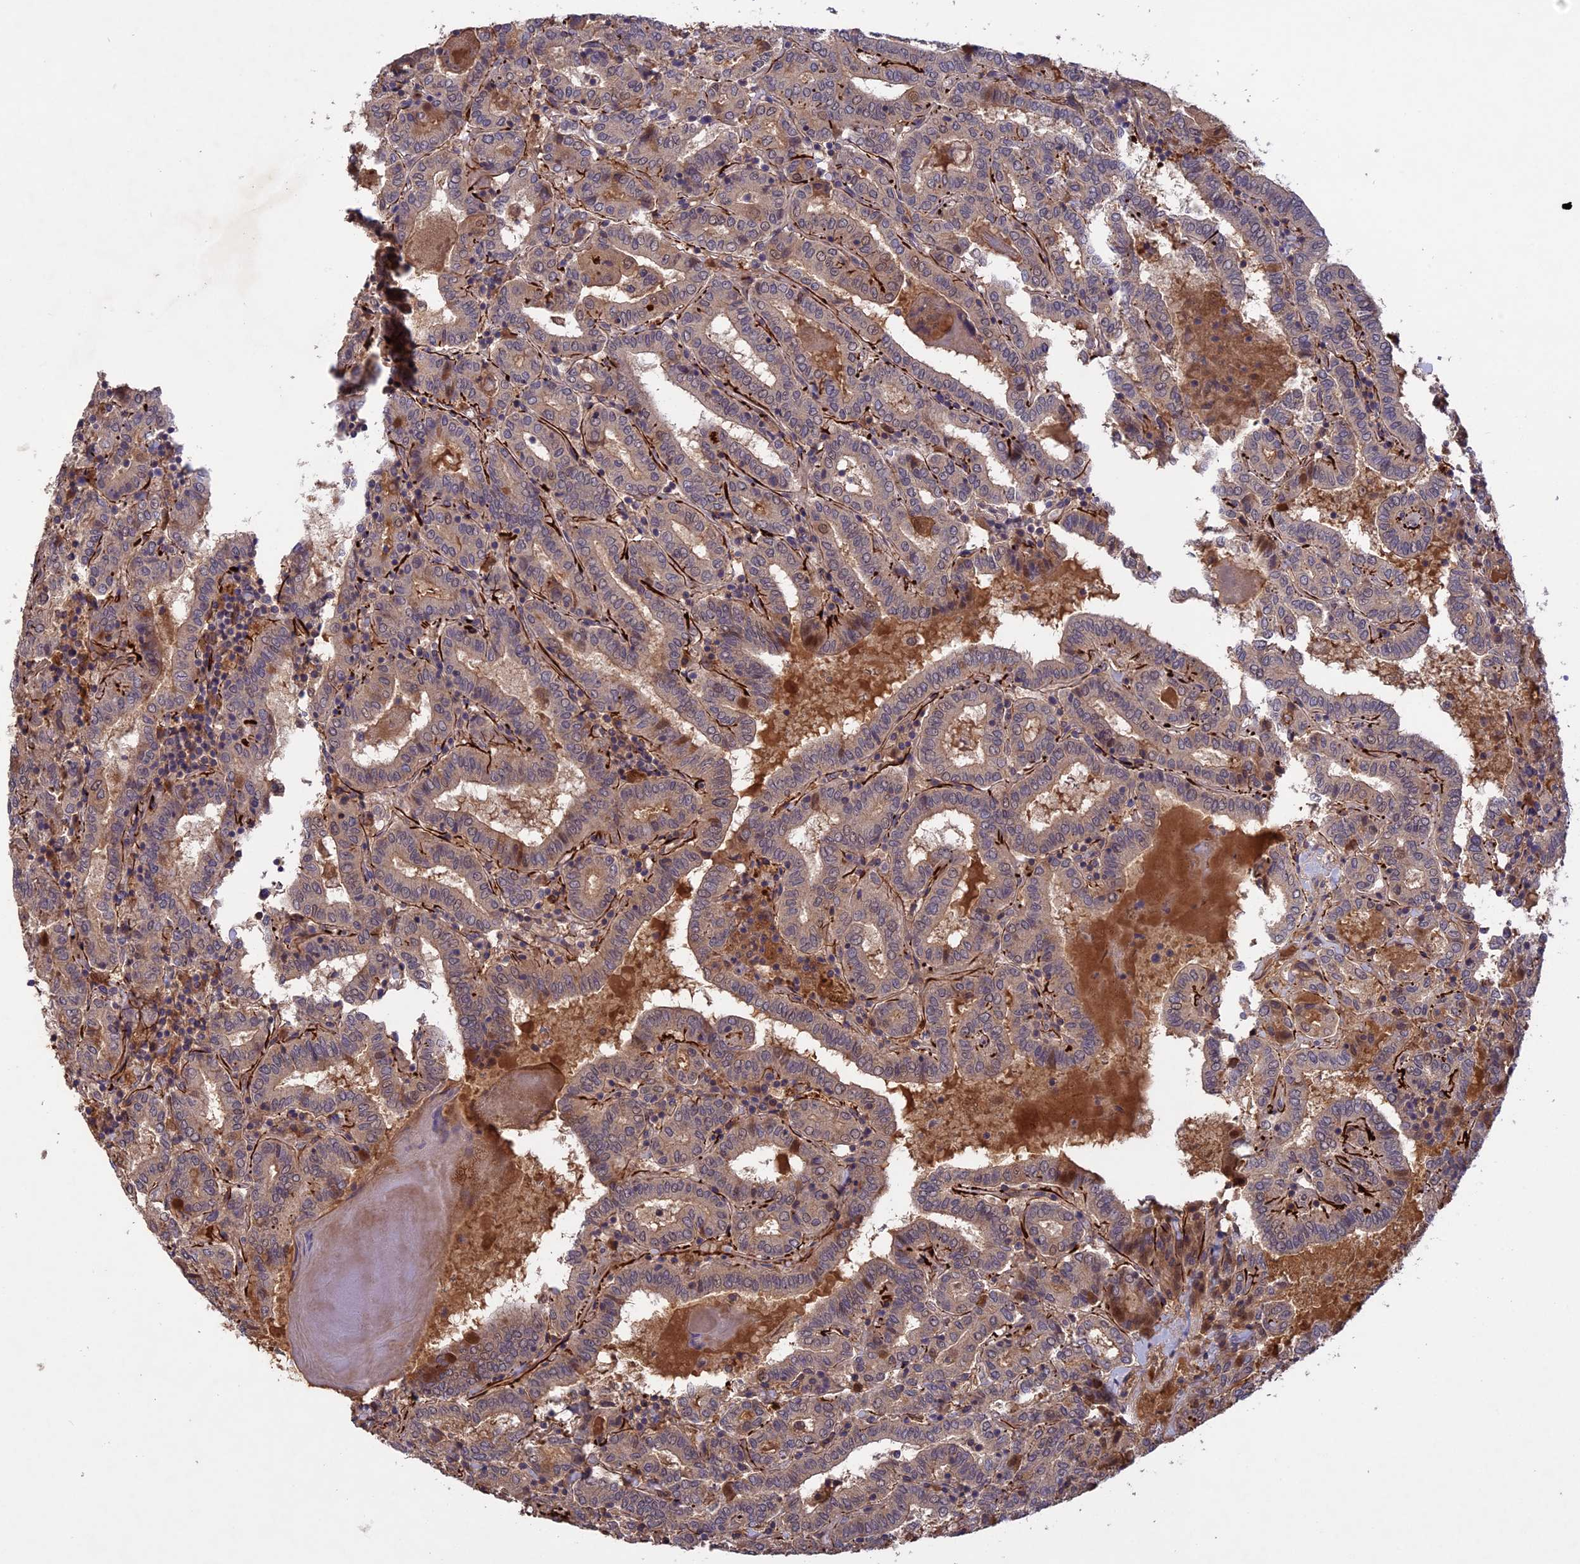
{"staining": {"intensity": "moderate", "quantity": "<25%", "location": "cytoplasmic/membranous"}, "tissue": "thyroid cancer", "cell_type": "Tumor cells", "image_type": "cancer", "snomed": [{"axis": "morphology", "description": "Papillary adenocarcinoma, NOS"}, {"axis": "topography", "description": "Thyroid gland"}], "caption": "Human thyroid cancer stained with a protein marker displays moderate staining in tumor cells.", "gene": "ADO", "patient": {"sex": "female", "age": 72}}